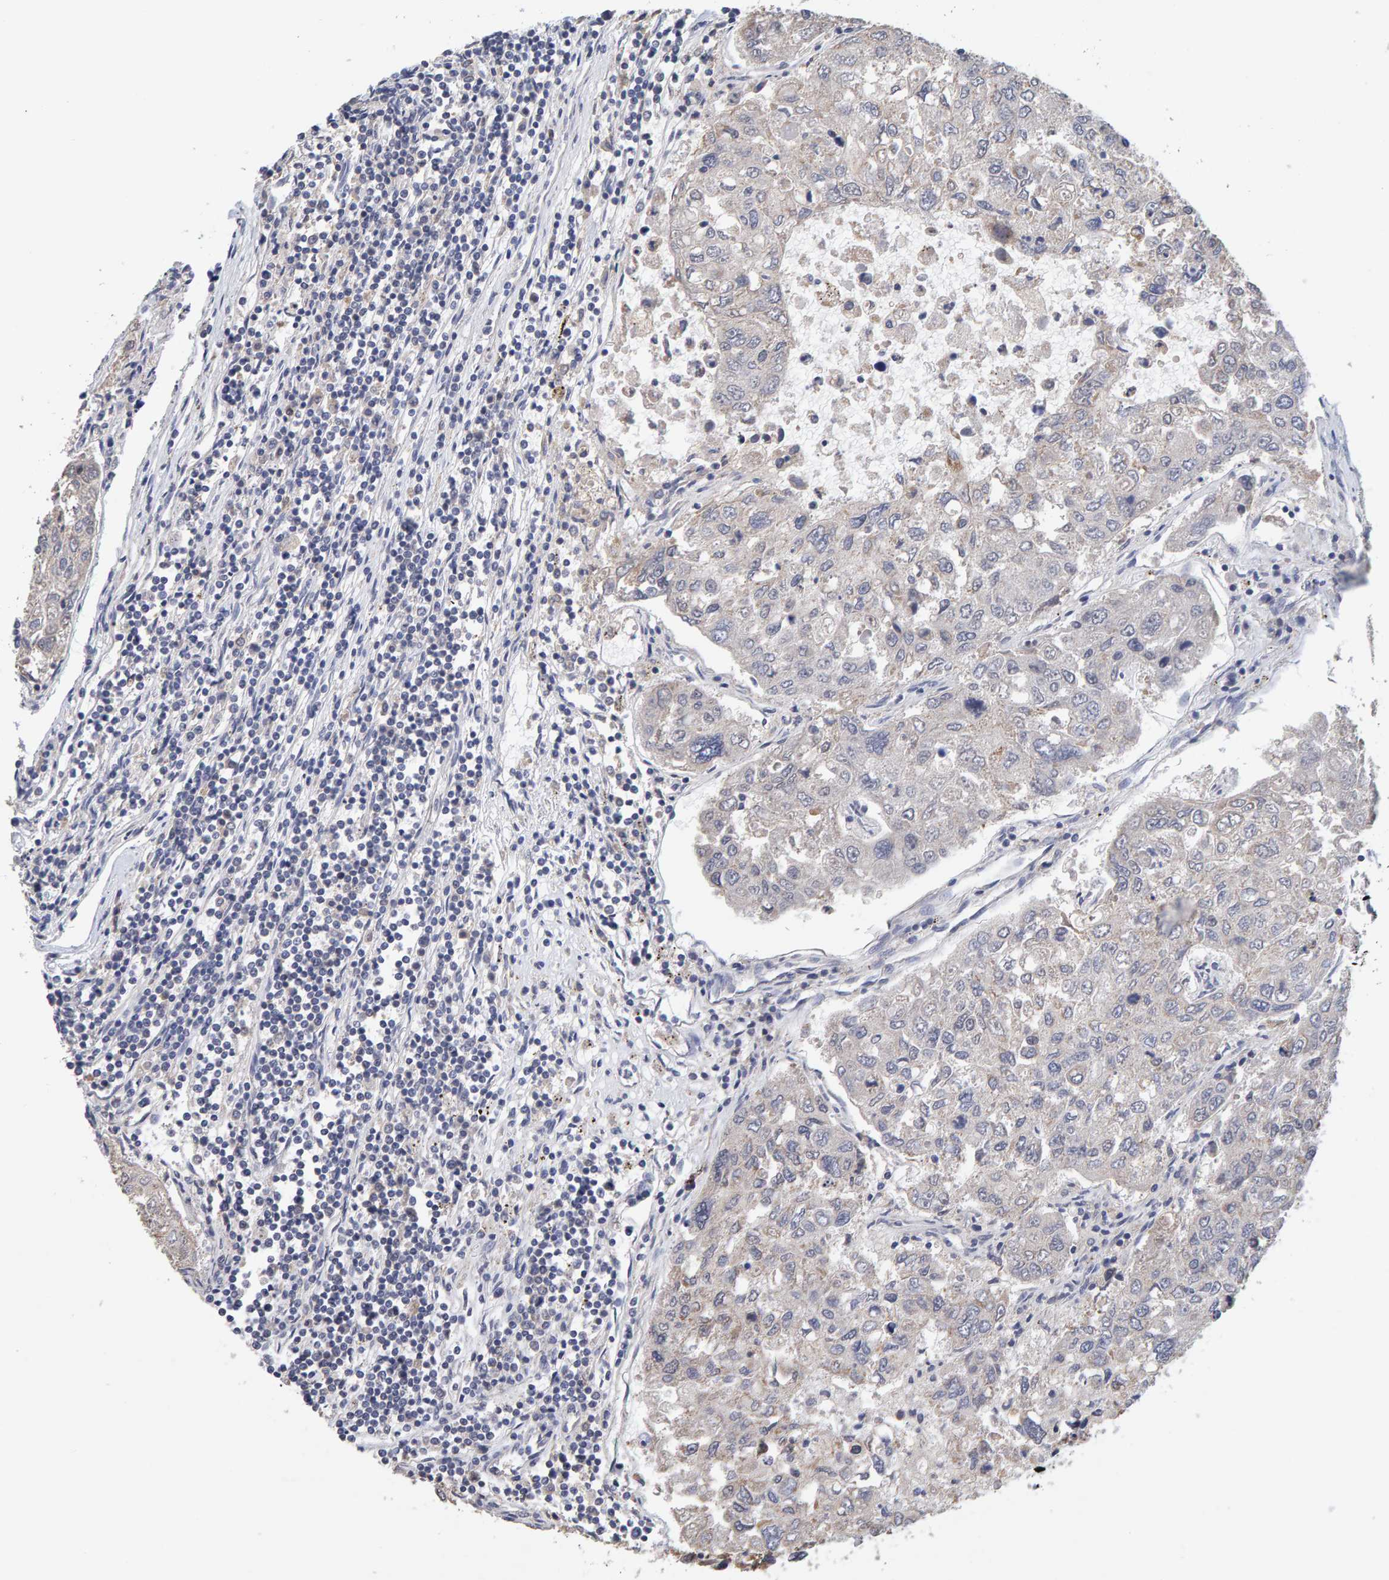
{"staining": {"intensity": "negative", "quantity": "none", "location": "none"}, "tissue": "urothelial cancer", "cell_type": "Tumor cells", "image_type": "cancer", "snomed": [{"axis": "morphology", "description": "Urothelial carcinoma, High grade"}, {"axis": "topography", "description": "Lymph node"}, {"axis": "topography", "description": "Urinary bladder"}], "caption": "An image of human urothelial cancer is negative for staining in tumor cells.", "gene": "SGPL1", "patient": {"sex": "male", "age": 51}}